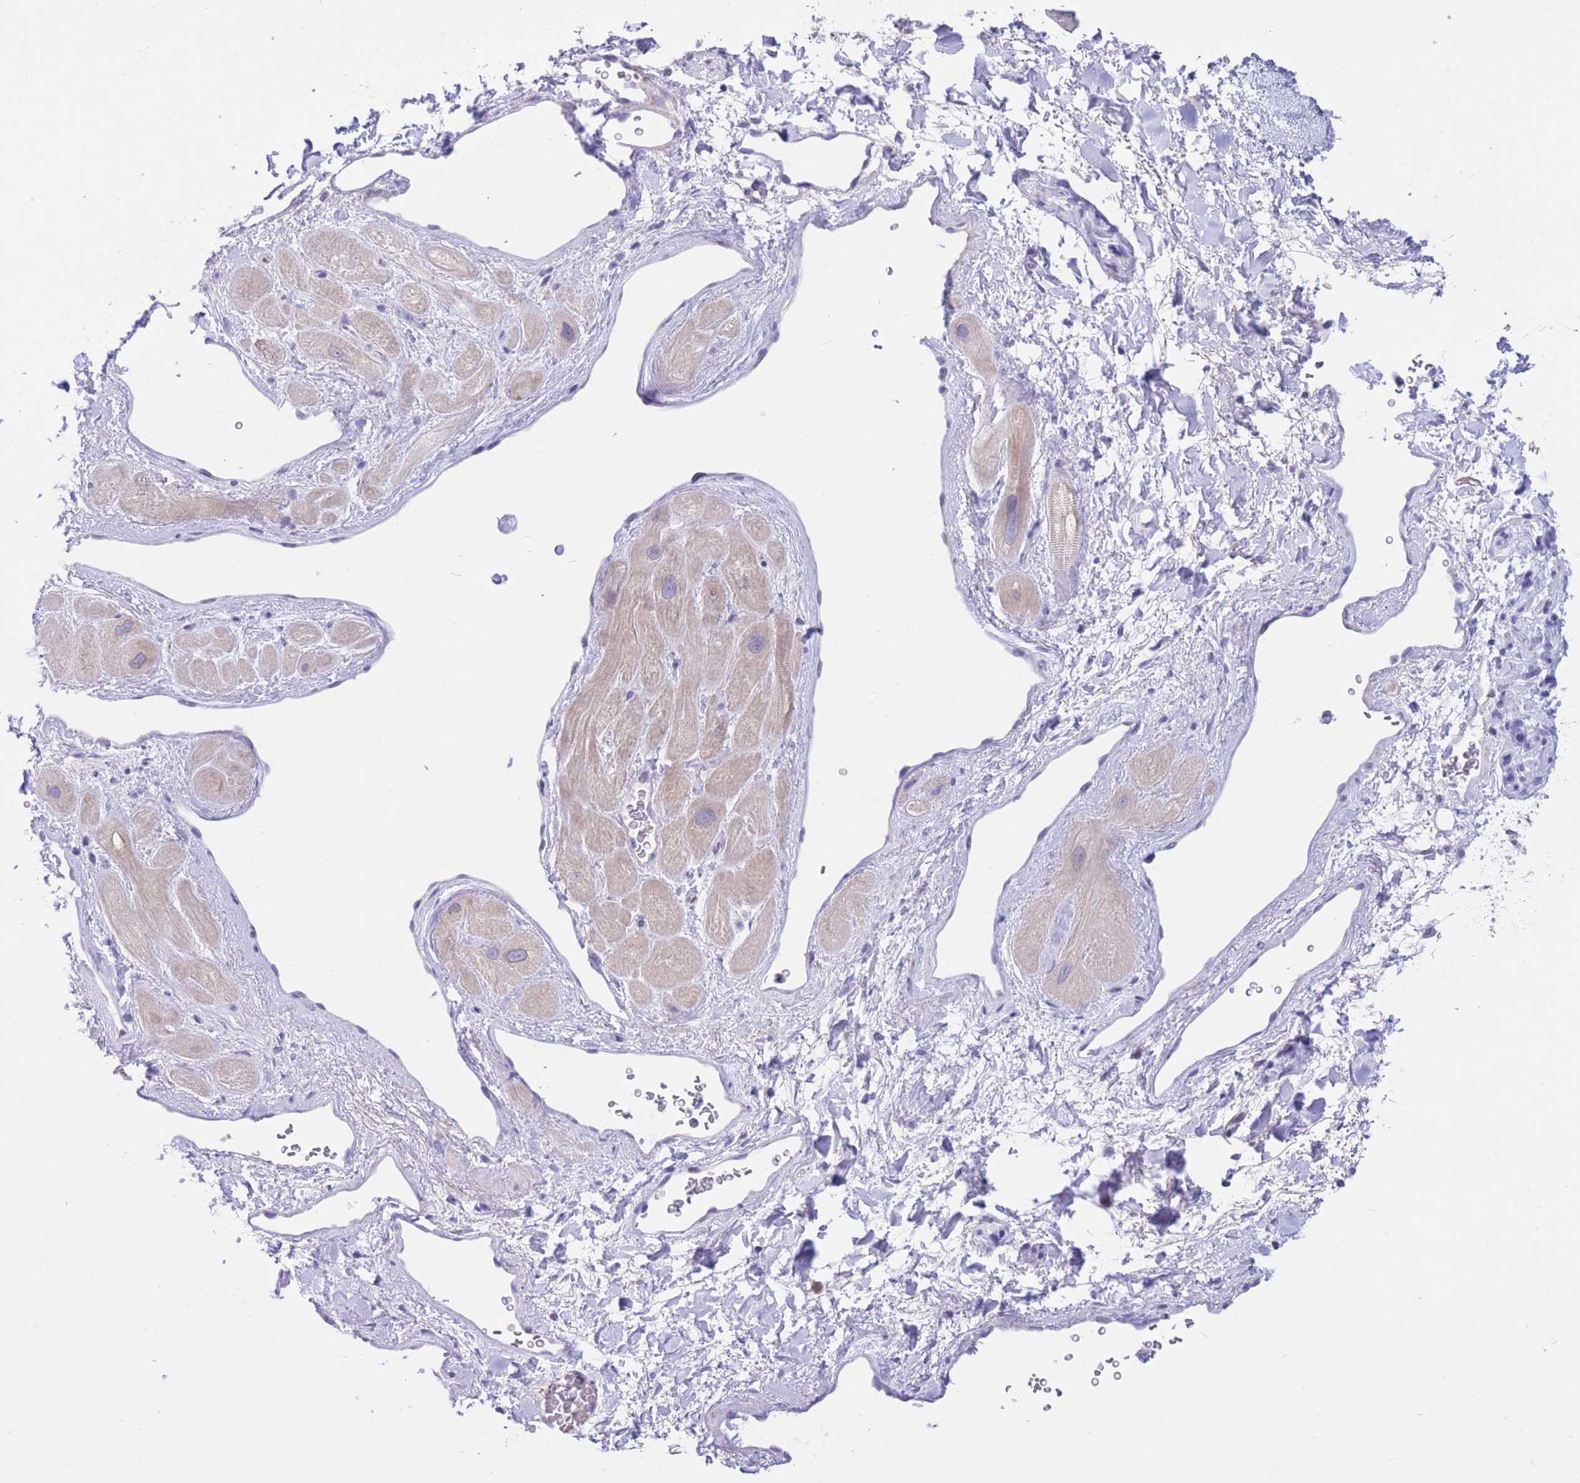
{"staining": {"intensity": "weak", "quantity": ">75%", "location": "cytoplasmic/membranous"}, "tissue": "heart muscle", "cell_type": "Cardiomyocytes", "image_type": "normal", "snomed": [{"axis": "morphology", "description": "Normal tissue, NOS"}, {"axis": "topography", "description": "Heart"}], "caption": "Immunohistochemistry (IHC) histopathology image of unremarkable heart muscle: heart muscle stained using immunohistochemistry demonstrates low levels of weak protein expression localized specifically in the cytoplasmic/membranous of cardiomyocytes, appearing as a cytoplasmic/membranous brown color.", "gene": "RPL39L", "patient": {"sex": "male", "age": 49}}